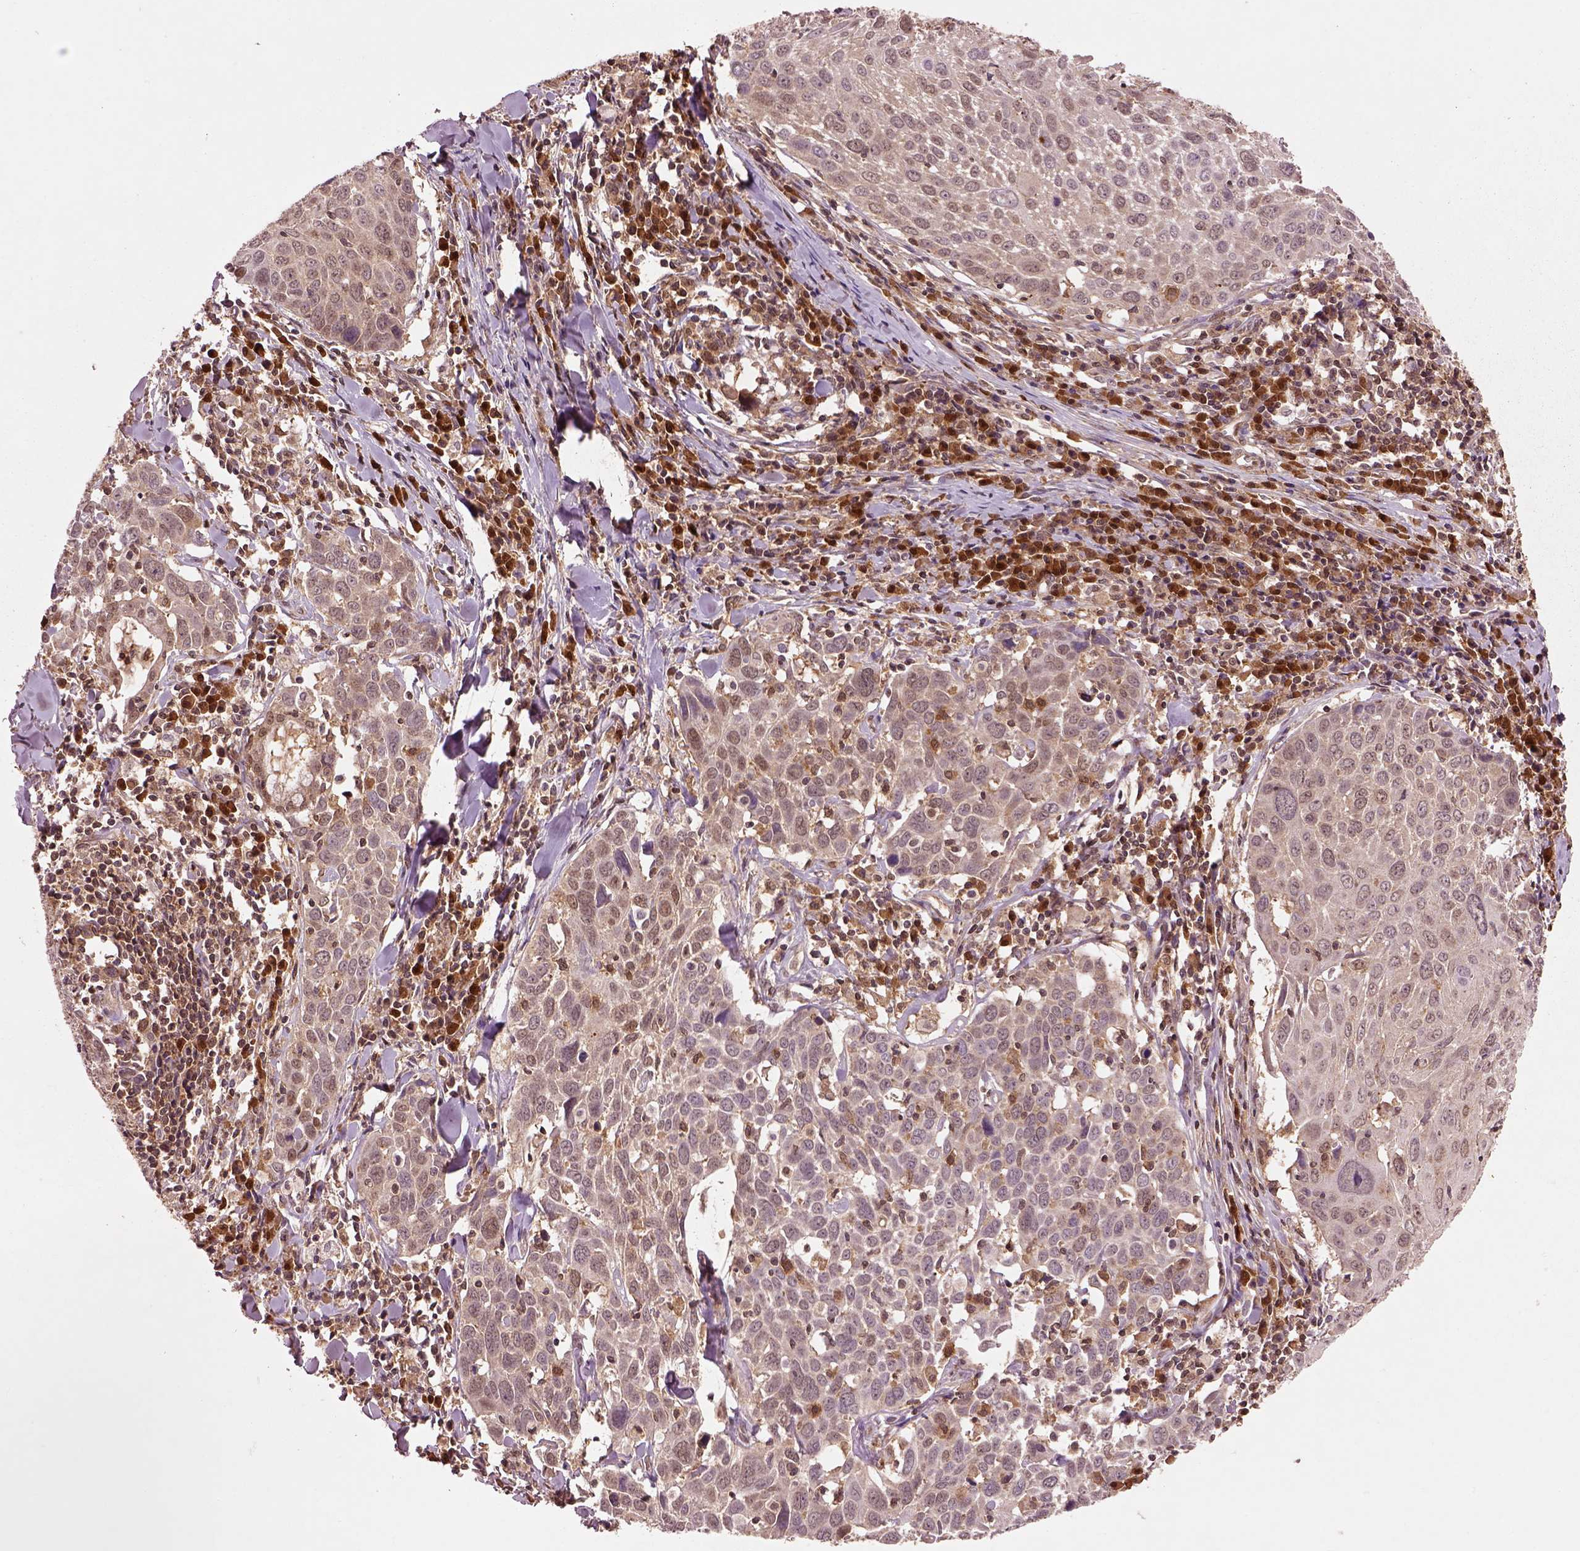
{"staining": {"intensity": "weak", "quantity": "25%-75%", "location": "cytoplasmic/membranous"}, "tissue": "lung cancer", "cell_type": "Tumor cells", "image_type": "cancer", "snomed": [{"axis": "morphology", "description": "Squamous cell carcinoma, NOS"}, {"axis": "topography", "description": "Lung"}], "caption": "This is a micrograph of immunohistochemistry (IHC) staining of lung squamous cell carcinoma, which shows weak positivity in the cytoplasmic/membranous of tumor cells.", "gene": "MDP1", "patient": {"sex": "male", "age": 57}}